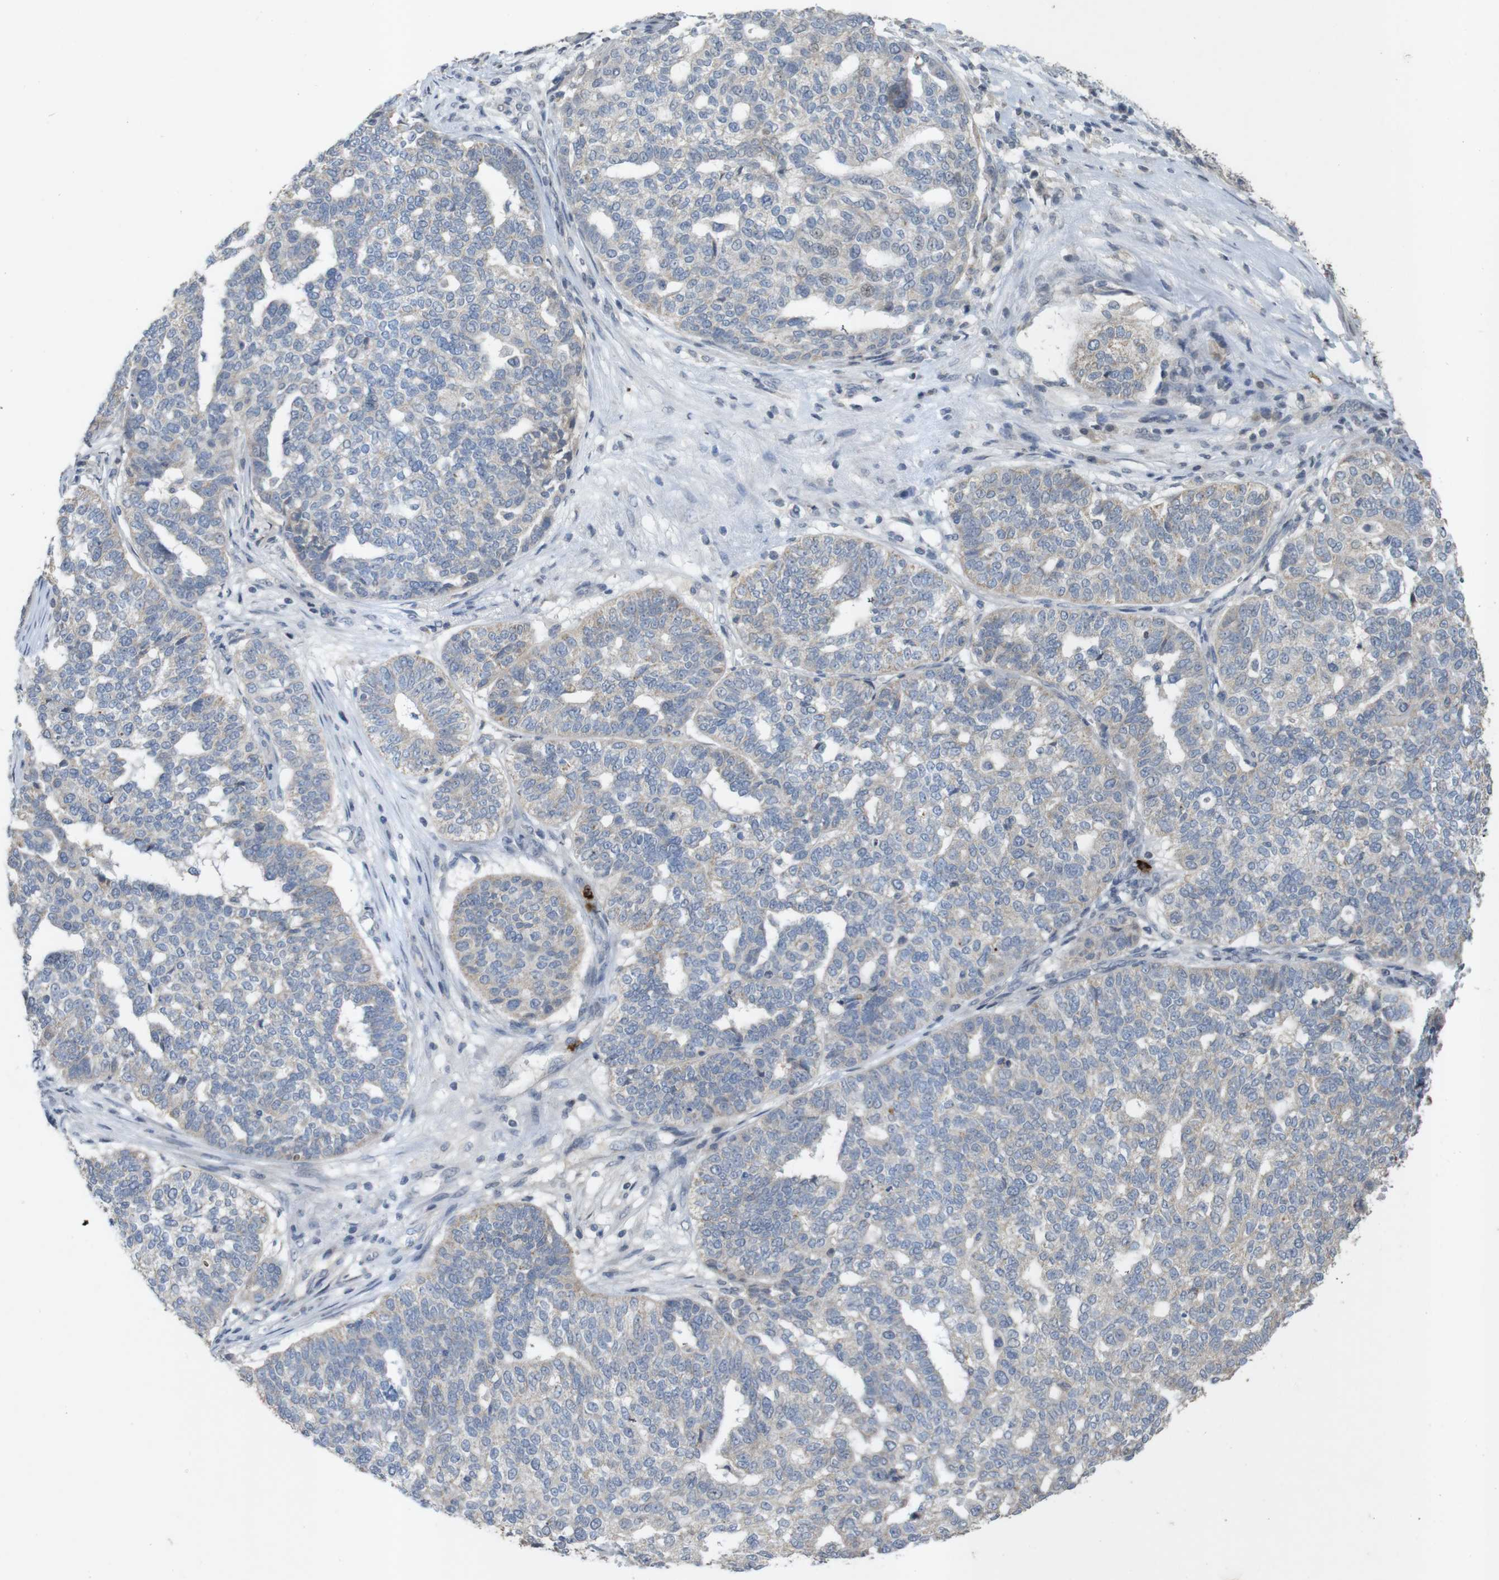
{"staining": {"intensity": "negative", "quantity": "none", "location": "none"}, "tissue": "ovarian cancer", "cell_type": "Tumor cells", "image_type": "cancer", "snomed": [{"axis": "morphology", "description": "Cystadenocarcinoma, serous, NOS"}, {"axis": "topography", "description": "Ovary"}], "caption": "Tumor cells show no significant positivity in ovarian serous cystadenocarcinoma.", "gene": "TSPAN14", "patient": {"sex": "female", "age": 59}}